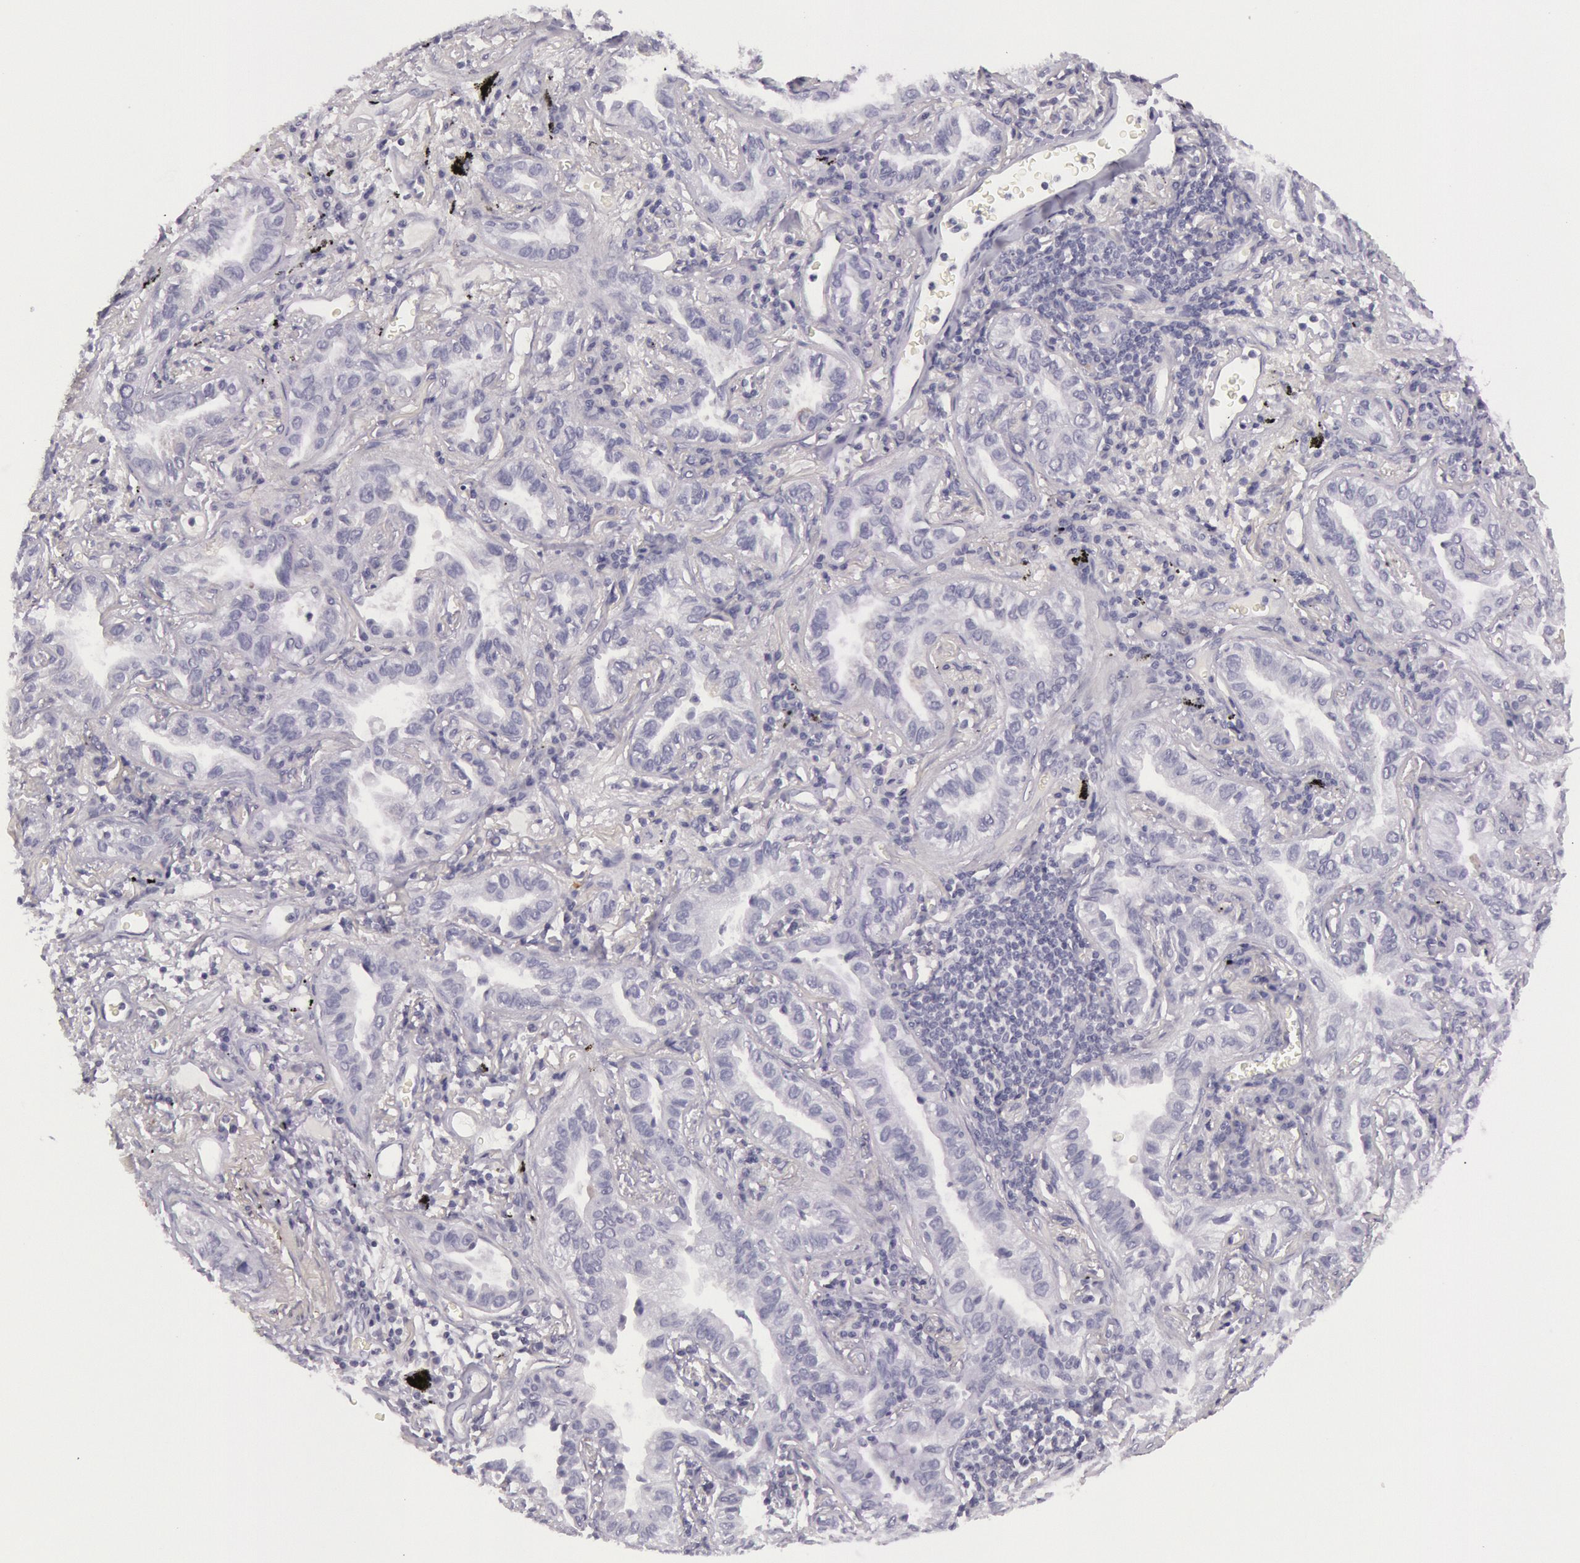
{"staining": {"intensity": "negative", "quantity": "none", "location": "none"}, "tissue": "lung cancer", "cell_type": "Tumor cells", "image_type": "cancer", "snomed": [{"axis": "morphology", "description": "Adenocarcinoma, NOS"}, {"axis": "topography", "description": "Lung"}], "caption": "Immunohistochemistry histopathology image of neoplastic tissue: human adenocarcinoma (lung) stained with DAB shows no significant protein positivity in tumor cells.", "gene": "CKB", "patient": {"sex": "female", "age": 50}}